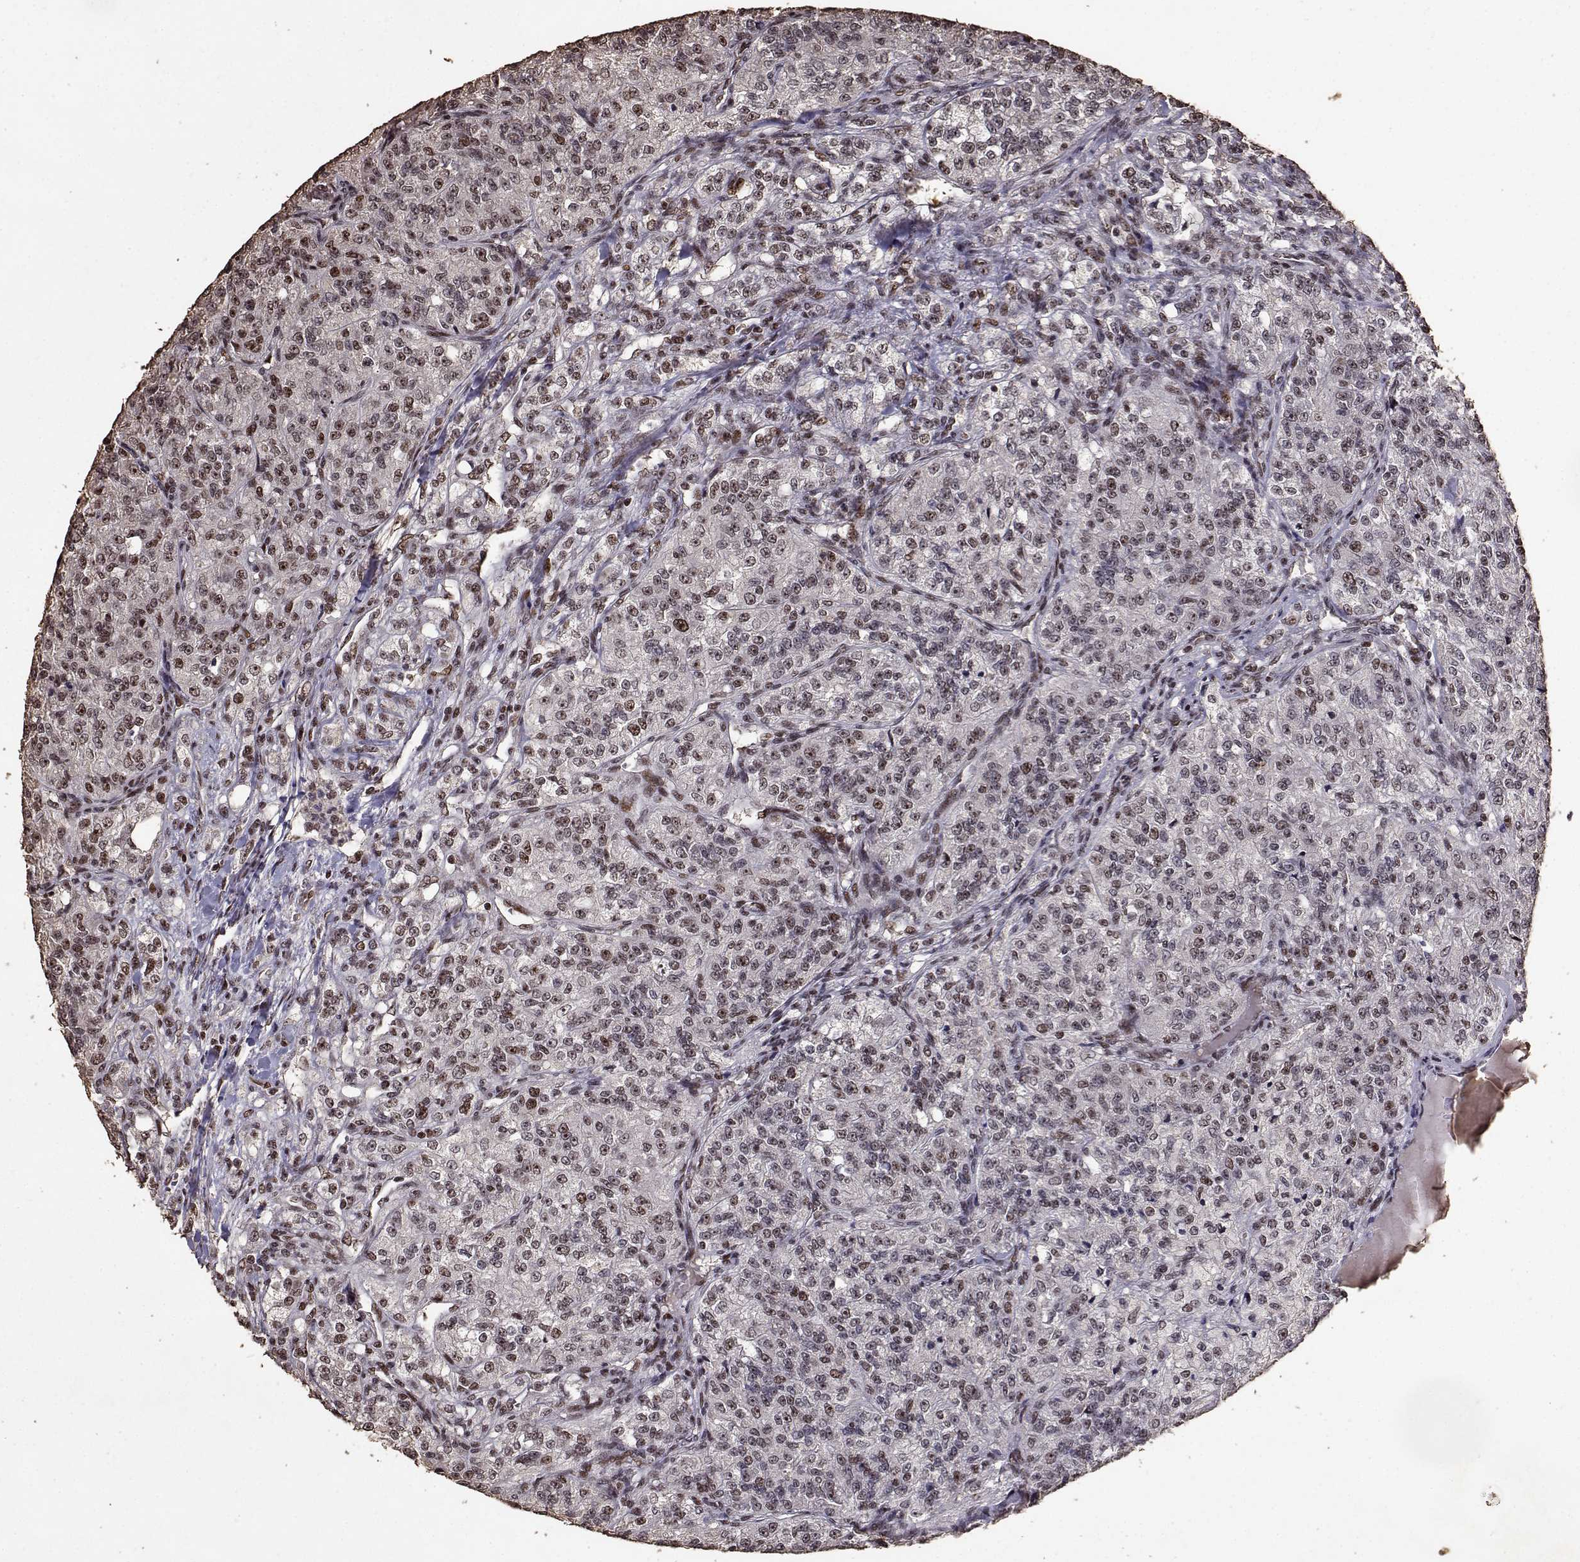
{"staining": {"intensity": "moderate", "quantity": ">75%", "location": "nuclear"}, "tissue": "renal cancer", "cell_type": "Tumor cells", "image_type": "cancer", "snomed": [{"axis": "morphology", "description": "Adenocarcinoma, NOS"}, {"axis": "topography", "description": "Kidney"}], "caption": "Tumor cells exhibit medium levels of moderate nuclear positivity in approximately >75% of cells in human renal cancer (adenocarcinoma). The protein of interest is shown in brown color, while the nuclei are stained blue.", "gene": "TOE1", "patient": {"sex": "female", "age": 63}}